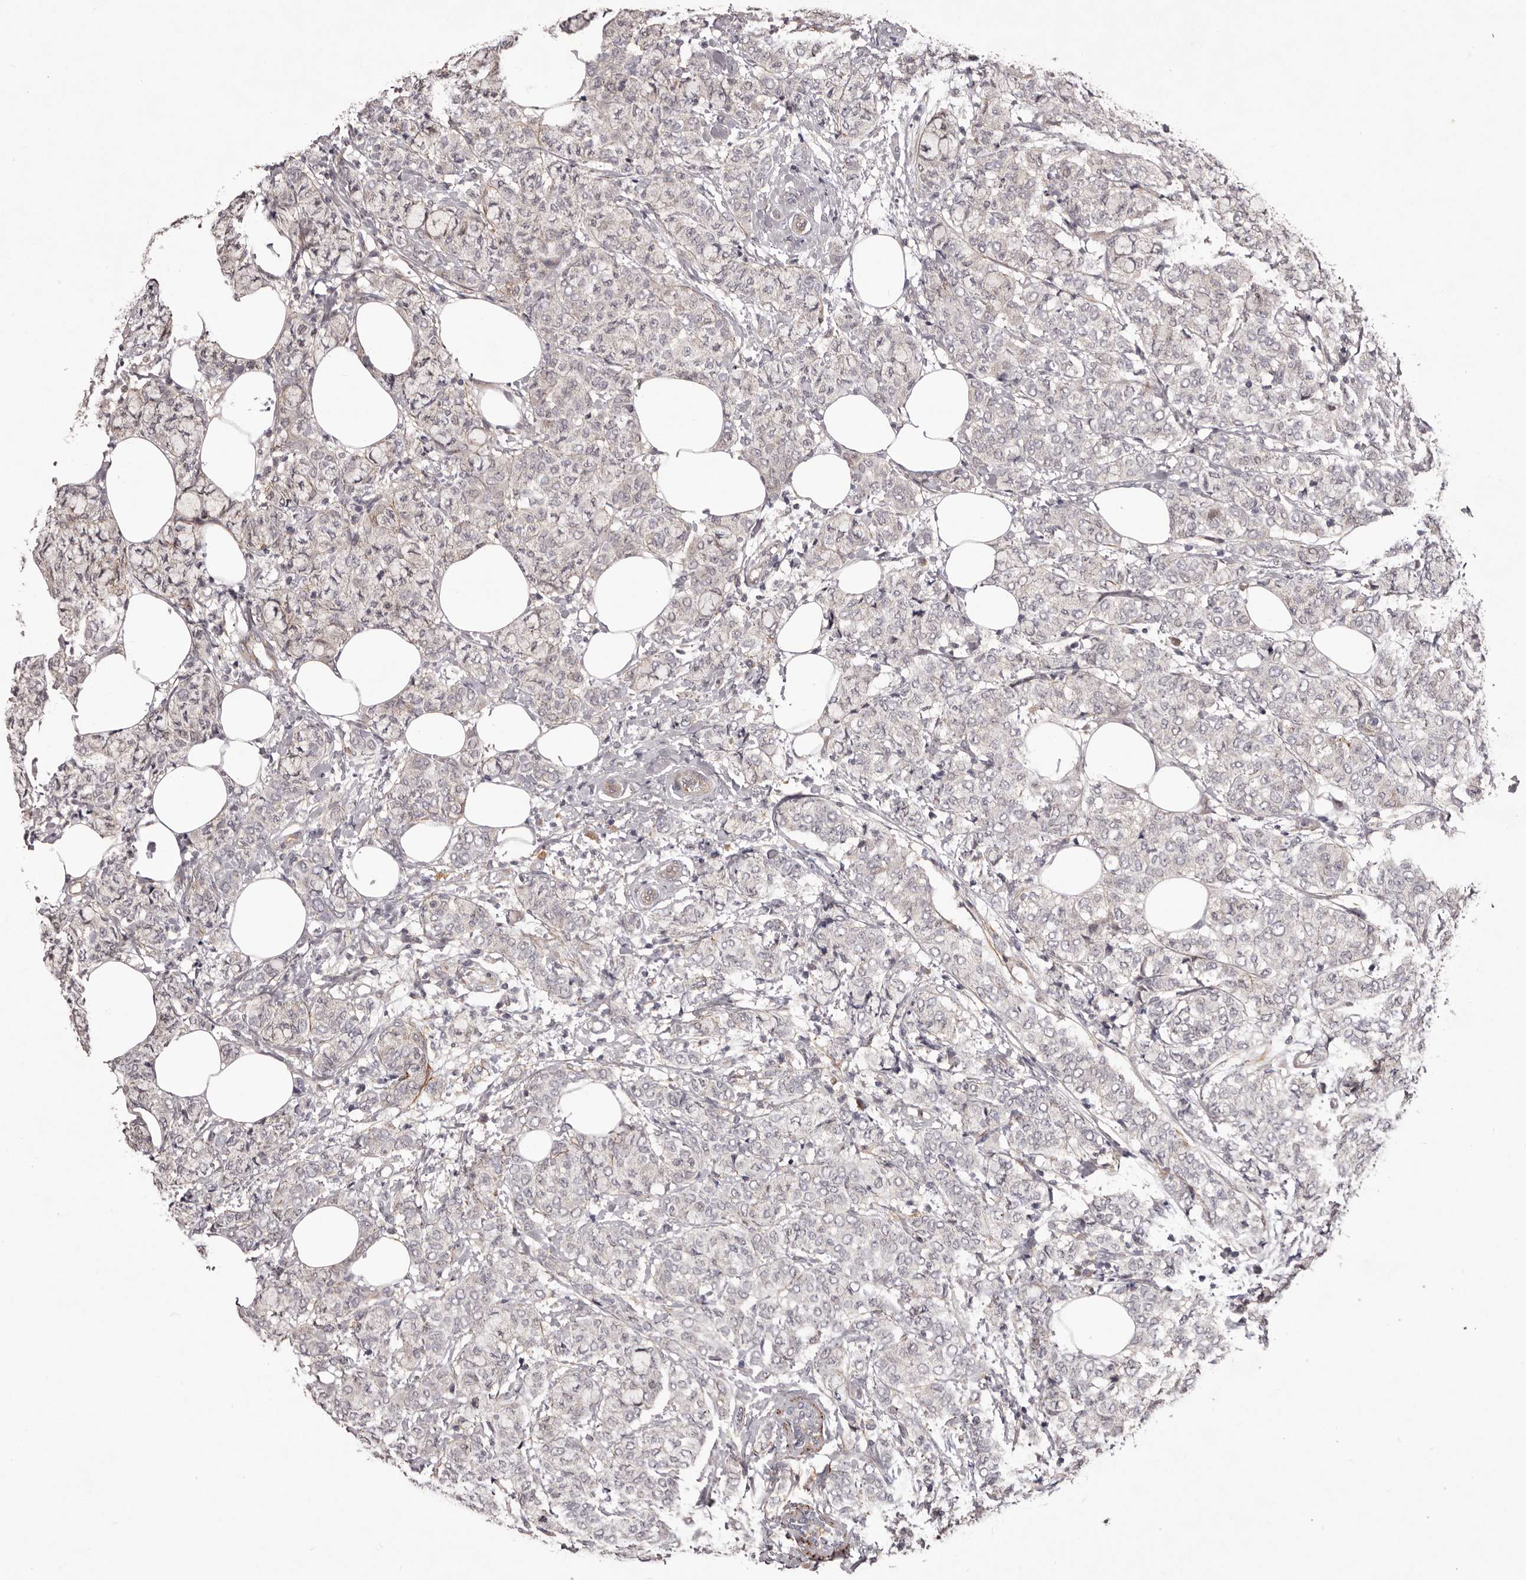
{"staining": {"intensity": "negative", "quantity": "none", "location": "none"}, "tissue": "breast cancer", "cell_type": "Tumor cells", "image_type": "cancer", "snomed": [{"axis": "morphology", "description": "Lobular carcinoma"}, {"axis": "topography", "description": "Breast"}], "caption": "Histopathology image shows no protein expression in tumor cells of breast cancer tissue.", "gene": "HBS1L", "patient": {"sex": "female", "age": 60}}